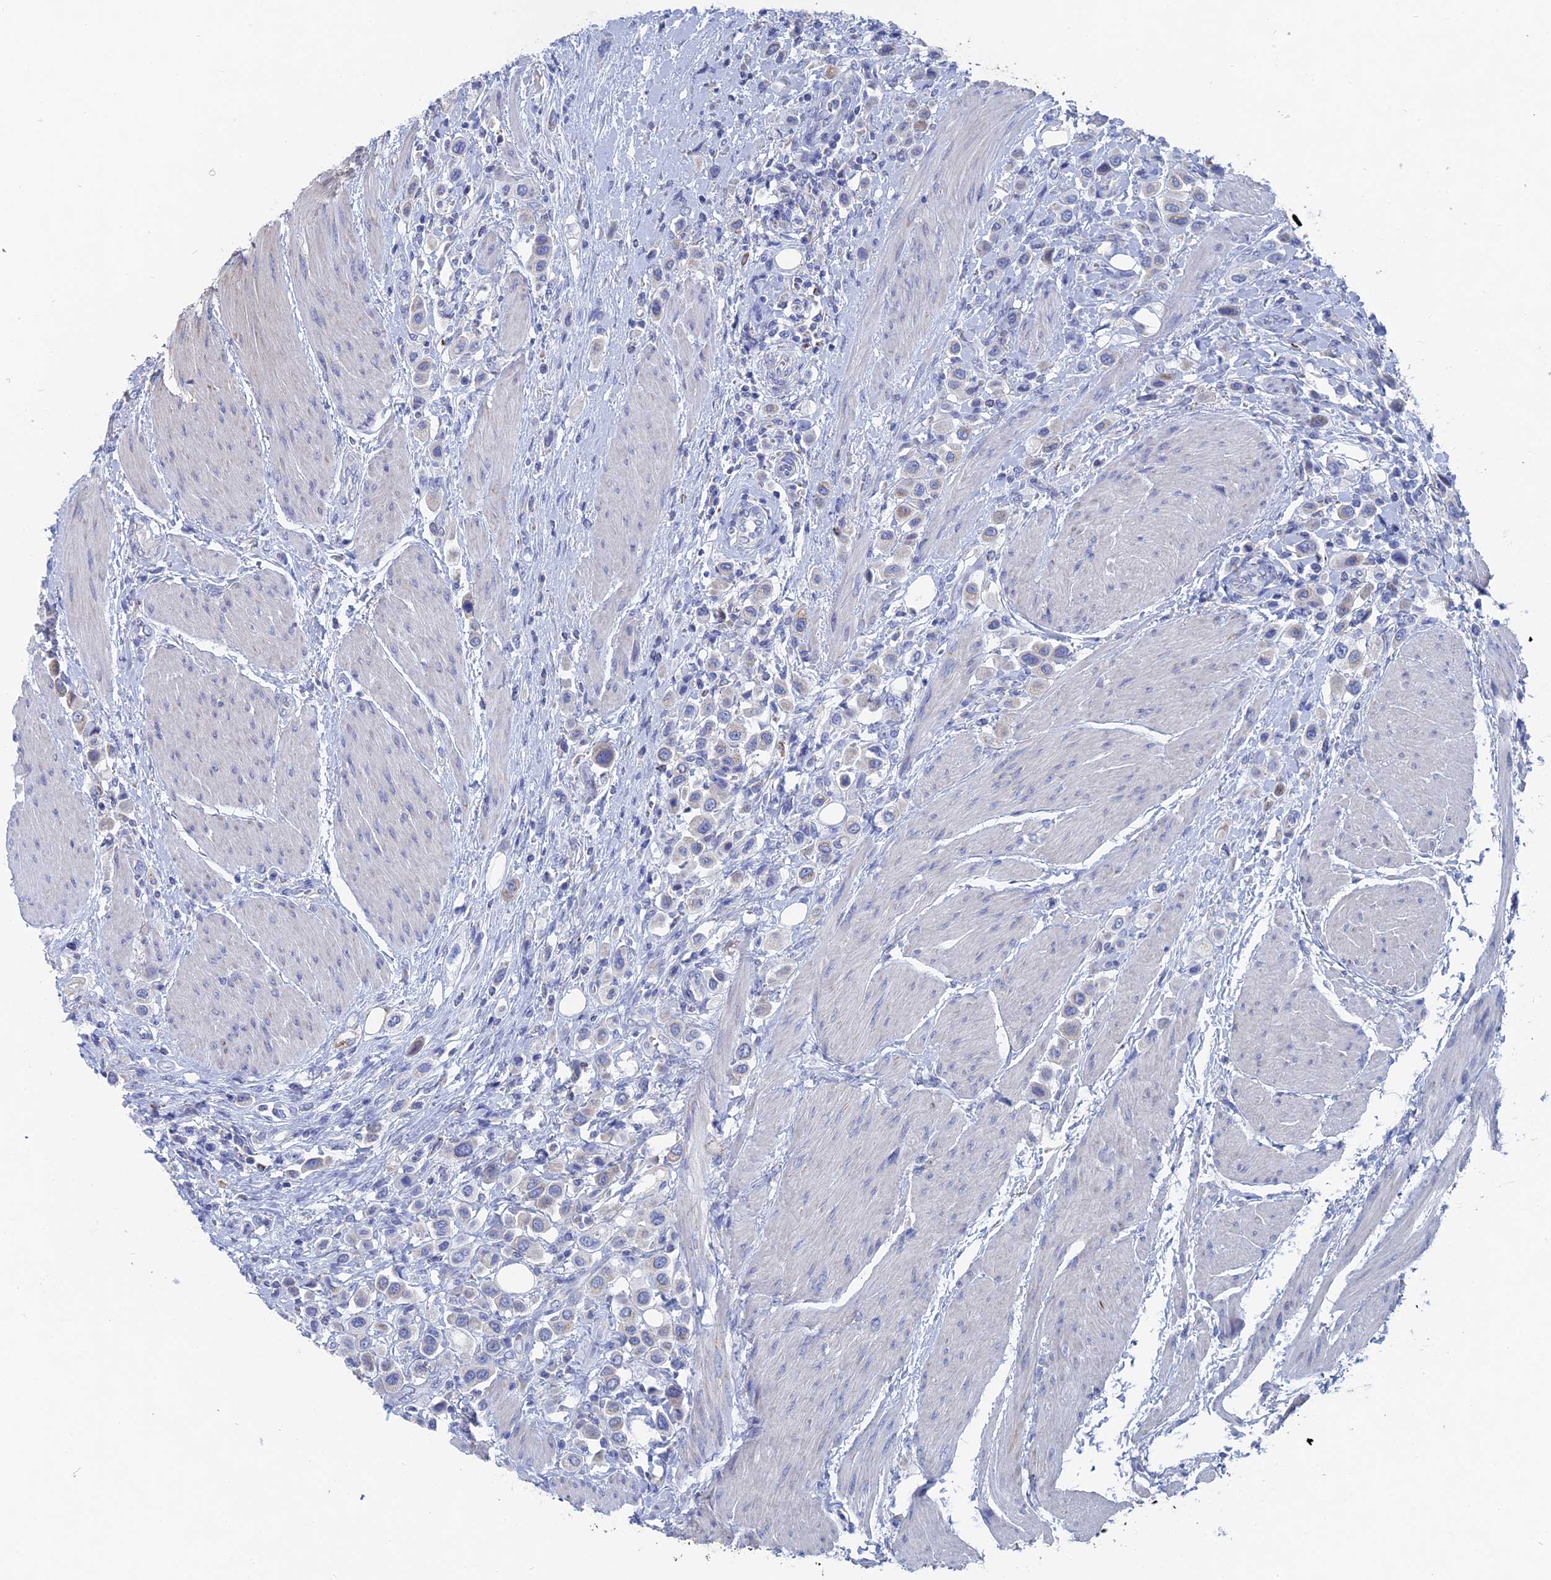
{"staining": {"intensity": "negative", "quantity": "none", "location": "none"}, "tissue": "urothelial cancer", "cell_type": "Tumor cells", "image_type": "cancer", "snomed": [{"axis": "morphology", "description": "Urothelial carcinoma, High grade"}, {"axis": "topography", "description": "Urinary bladder"}], "caption": "Tumor cells are negative for protein expression in human high-grade urothelial carcinoma.", "gene": "HIGD1A", "patient": {"sex": "male", "age": 50}}